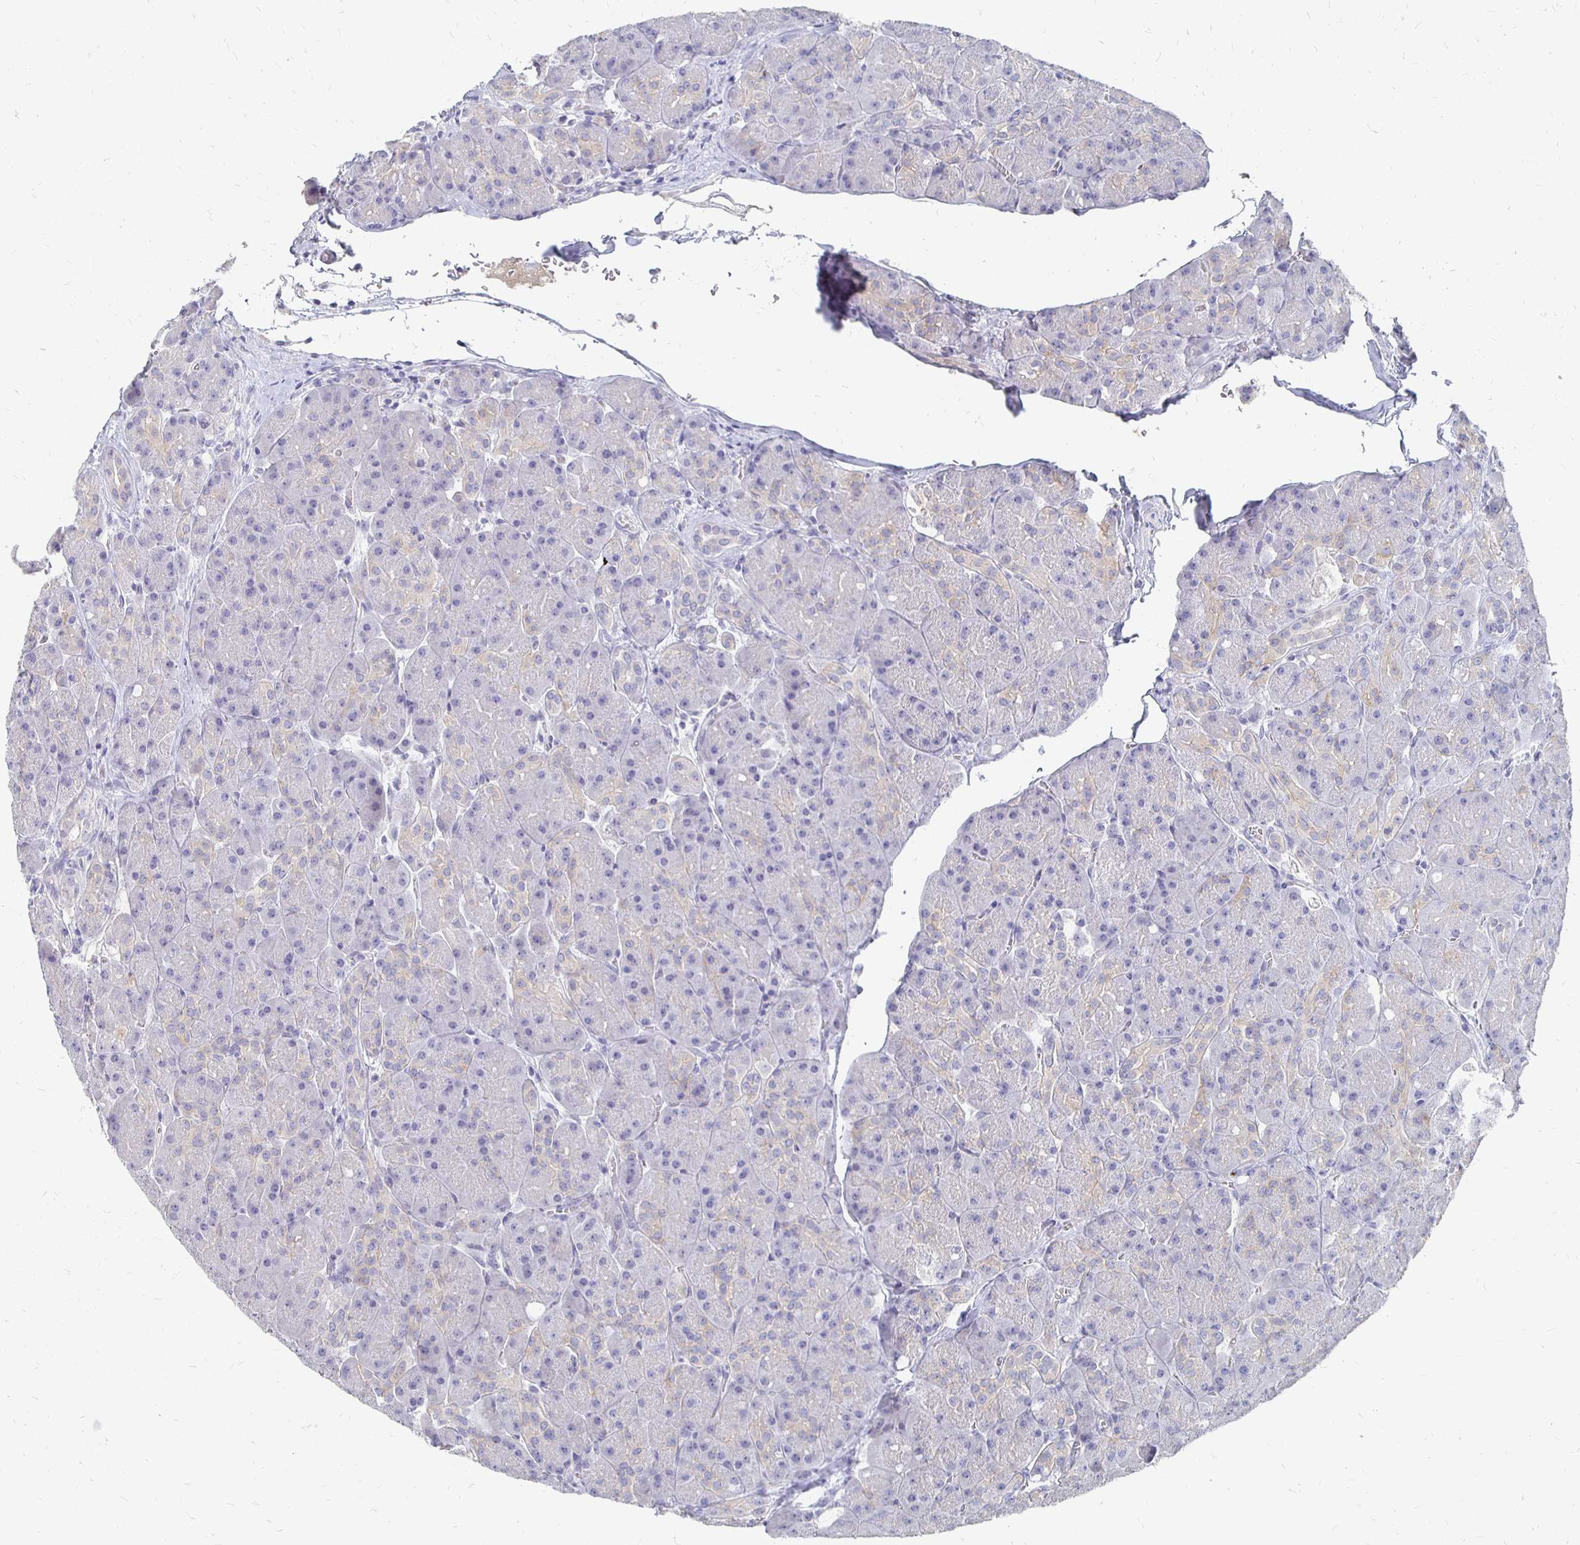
{"staining": {"intensity": "negative", "quantity": "none", "location": "none"}, "tissue": "pancreas", "cell_type": "Exocrine glandular cells", "image_type": "normal", "snomed": [{"axis": "morphology", "description": "Normal tissue, NOS"}, {"axis": "topography", "description": "Pancreas"}], "caption": "A high-resolution photomicrograph shows immunohistochemistry staining of normal pancreas, which demonstrates no significant expression in exocrine glandular cells.", "gene": "FKRP", "patient": {"sex": "male", "age": 55}}